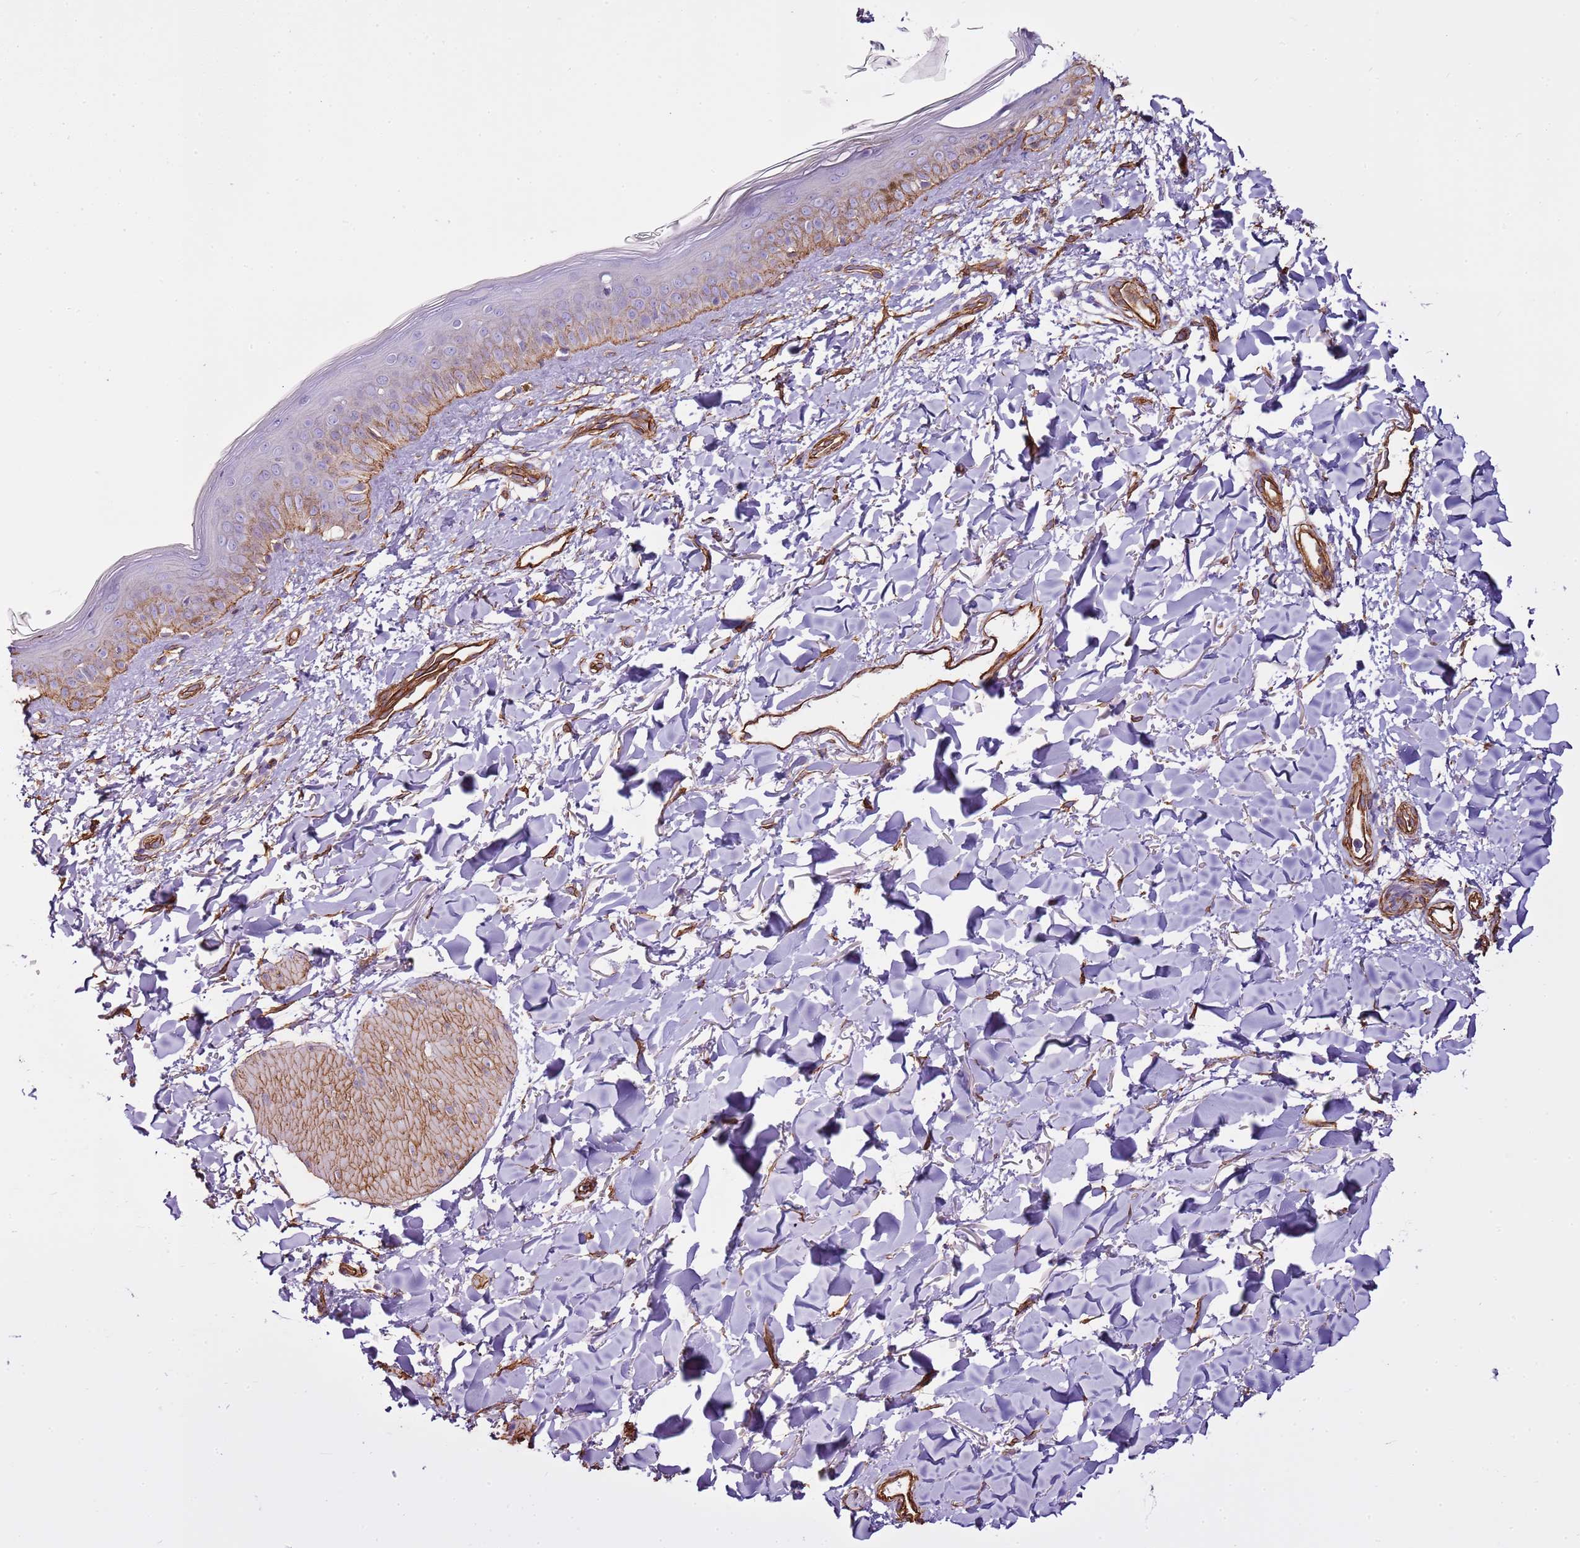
{"staining": {"intensity": "moderate", "quantity": ">75%", "location": "cytoplasmic/membranous"}, "tissue": "skin", "cell_type": "Fibroblasts", "image_type": "normal", "snomed": [{"axis": "morphology", "description": "Normal tissue, NOS"}, {"axis": "topography", "description": "Skin"}], "caption": "Immunohistochemistry (IHC) (DAB (3,3'-diaminobenzidine)) staining of normal human skin reveals moderate cytoplasmic/membranous protein positivity in approximately >75% of fibroblasts. (Brightfield microscopy of DAB IHC at high magnification).", "gene": "CTDSPL", "patient": {"sex": "female", "age": 58}}